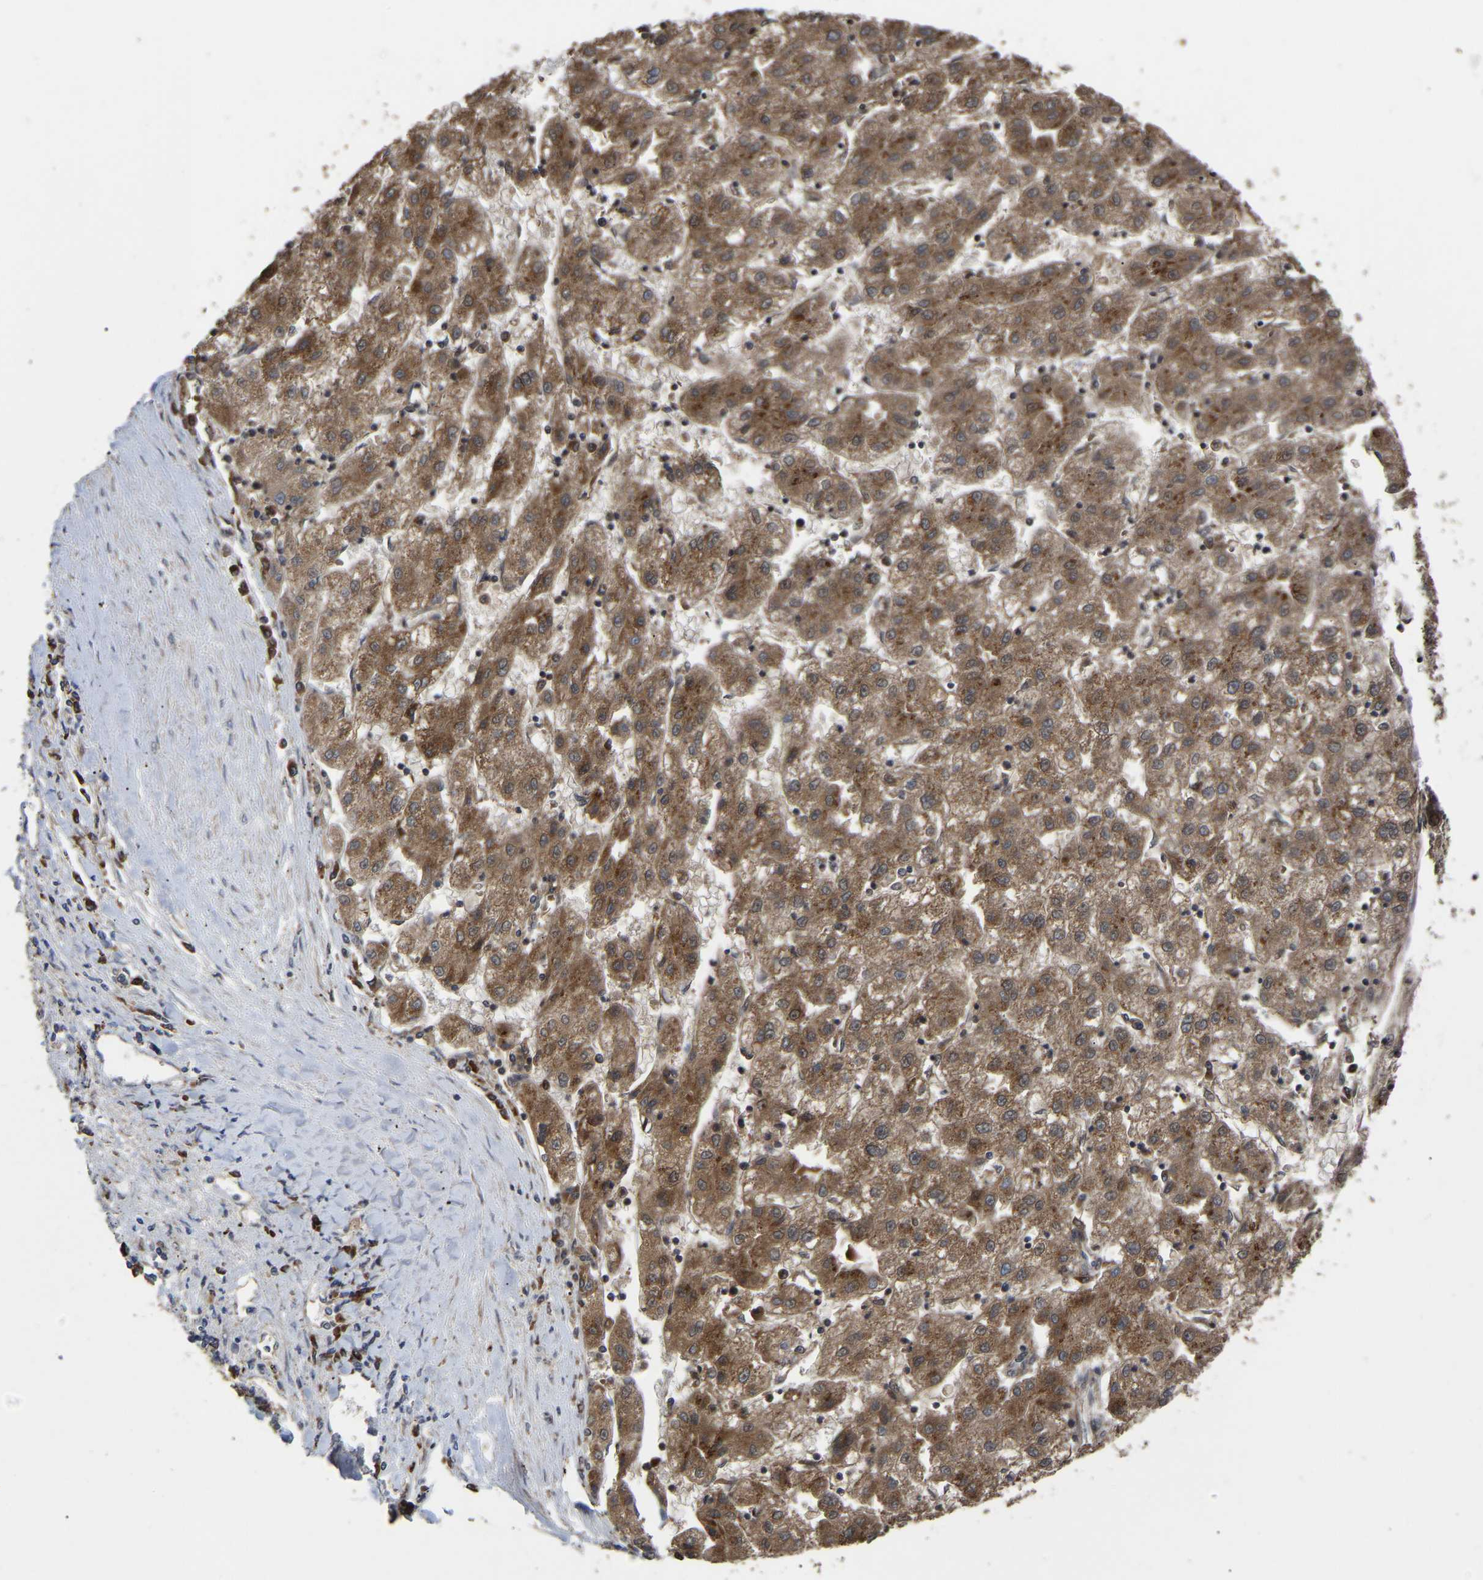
{"staining": {"intensity": "moderate", "quantity": ">75%", "location": "cytoplasmic/membranous"}, "tissue": "liver cancer", "cell_type": "Tumor cells", "image_type": "cancer", "snomed": [{"axis": "morphology", "description": "Carcinoma, Hepatocellular, NOS"}, {"axis": "topography", "description": "Liver"}], "caption": "Protein expression analysis of human liver cancer reveals moderate cytoplasmic/membranous positivity in about >75% of tumor cells.", "gene": "GCC1", "patient": {"sex": "male", "age": 72}}